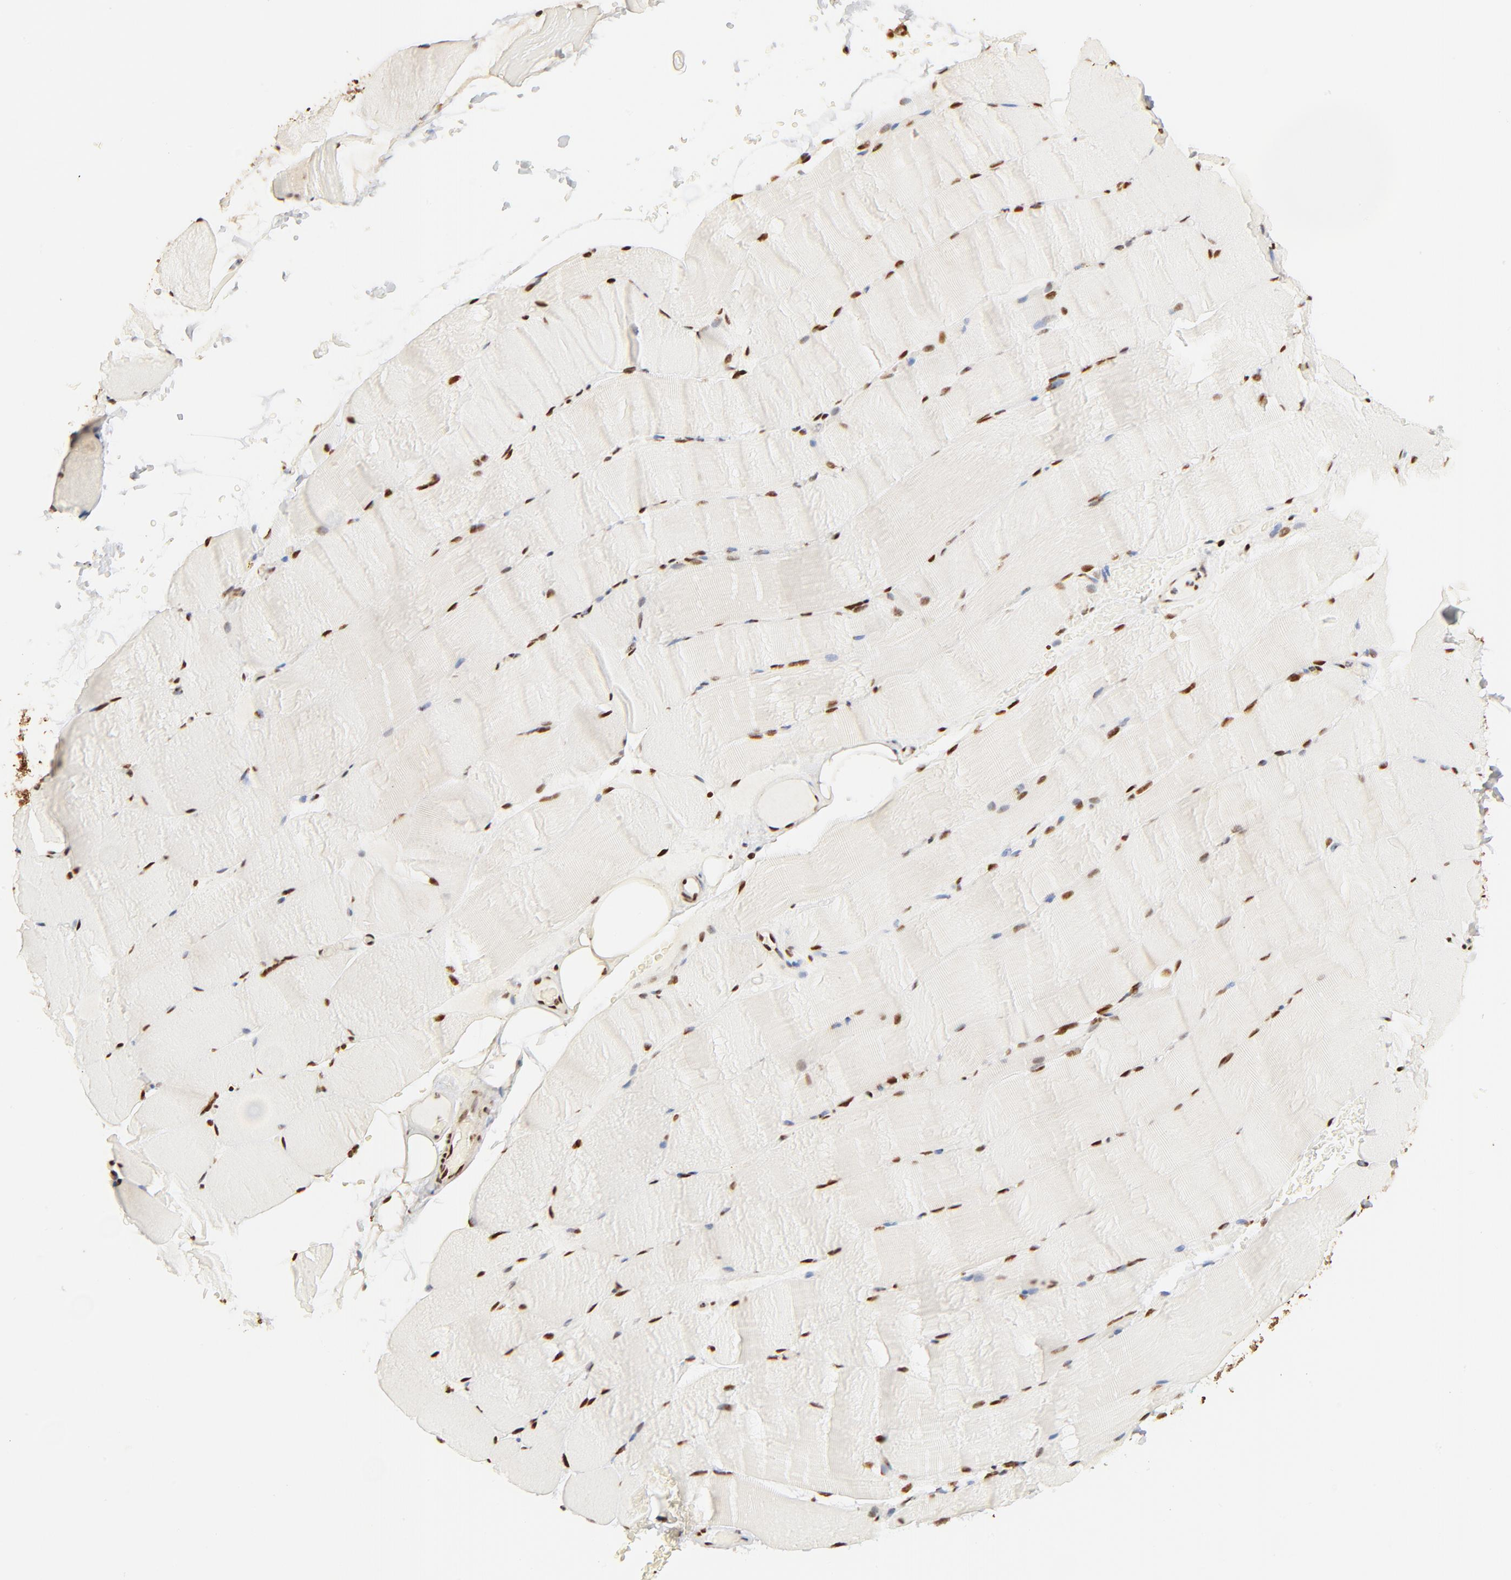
{"staining": {"intensity": "strong", "quantity": "25%-75%", "location": "nuclear"}, "tissue": "skeletal muscle", "cell_type": "Myocytes", "image_type": "normal", "snomed": [{"axis": "morphology", "description": "Normal tissue, NOS"}, {"axis": "topography", "description": "Skeletal muscle"}], "caption": "Skeletal muscle stained with IHC displays strong nuclear positivity in about 25%-75% of myocytes. The protein of interest is shown in brown color, while the nuclei are stained blue.", "gene": "FAM50A", "patient": {"sex": "female", "age": 37}}